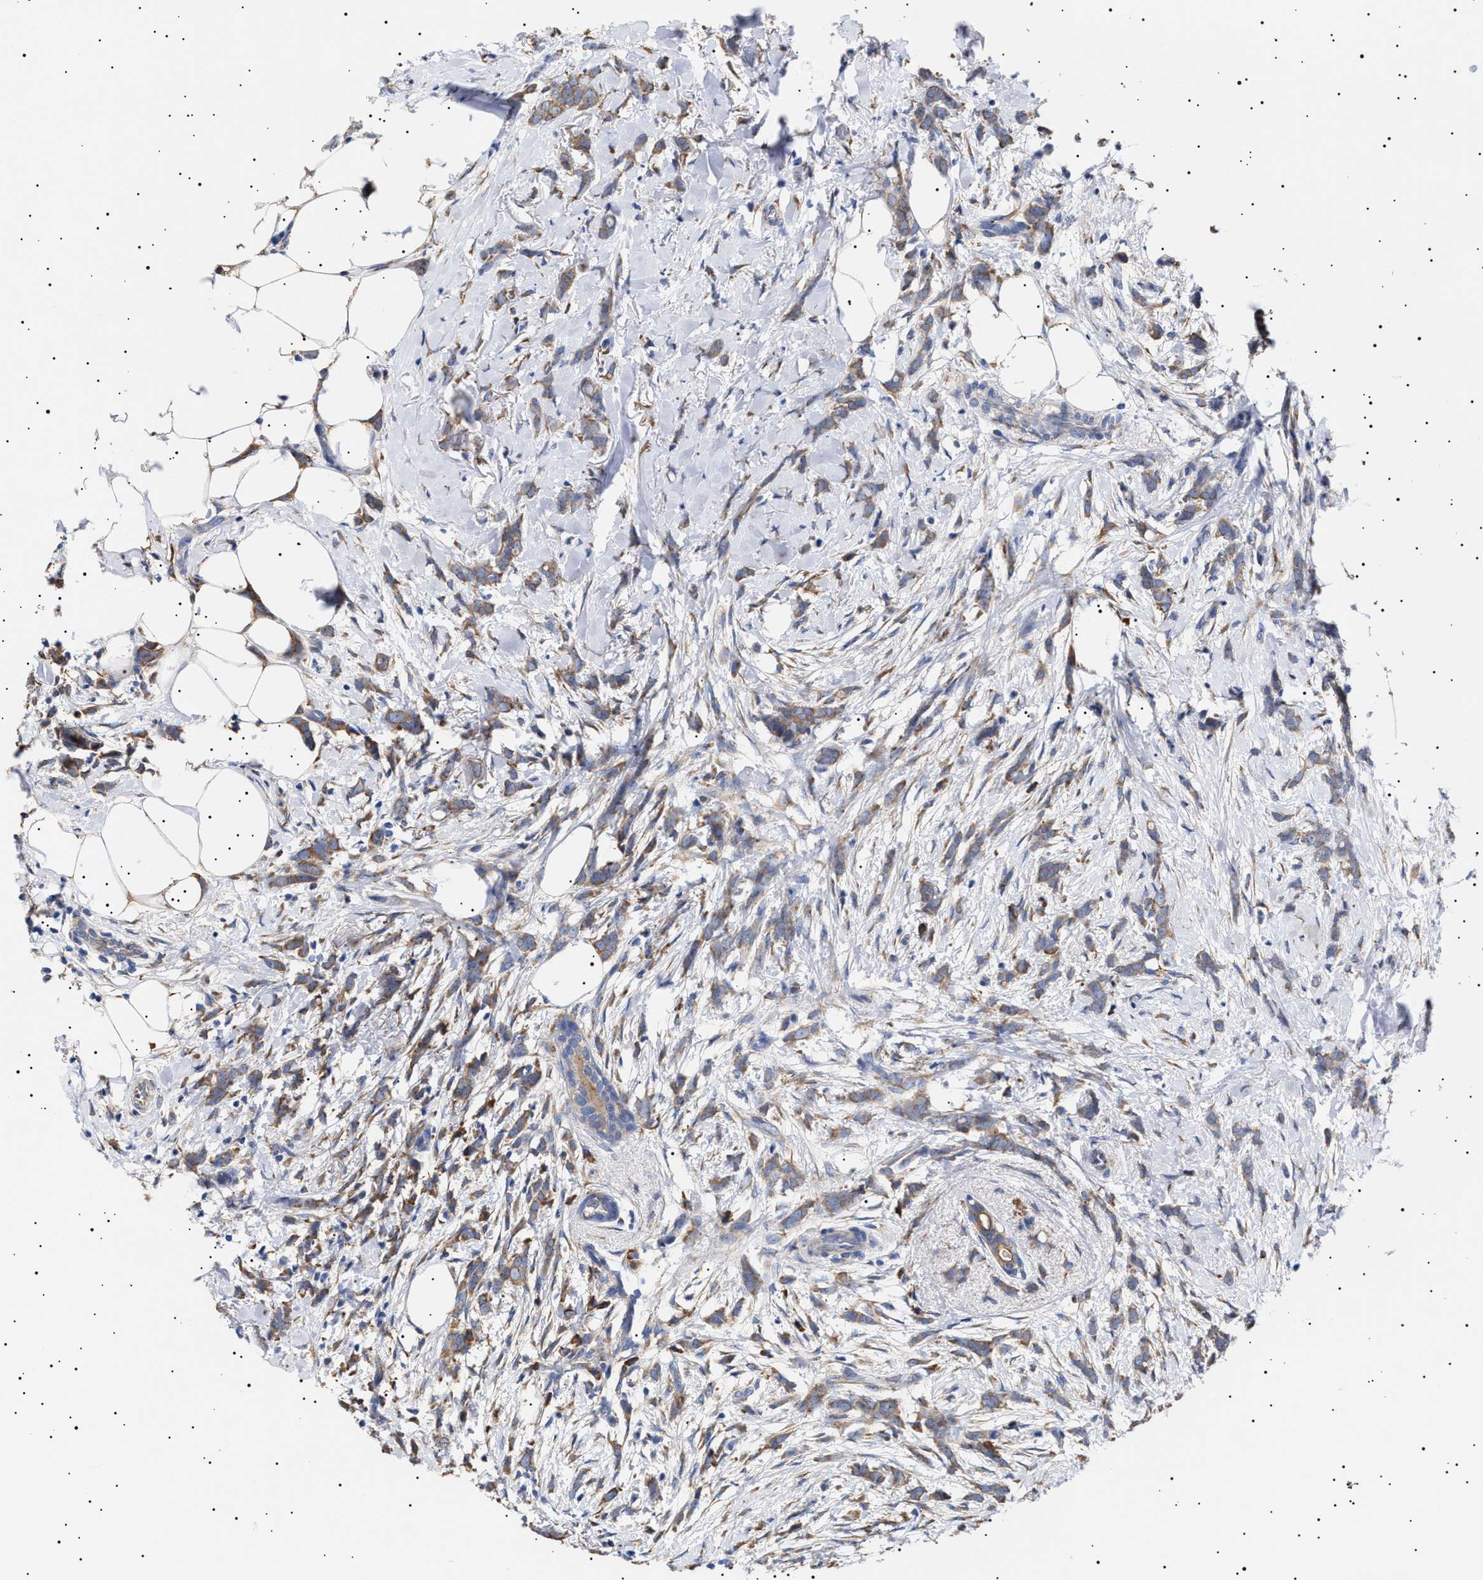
{"staining": {"intensity": "moderate", "quantity": ">75%", "location": "cytoplasmic/membranous"}, "tissue": "breast cancer", "cell_type": "Tumor cells", "image_type": "cancer", "snomed": [{"axis": "morphology", "description": "Lobular carcinoma, in situ"}, {"axis": "morphology", "description": "Lobular carcinoma"}, {"axis": "topography", "description": "Breast"}], "caption": "Immunohistochemistry staining of breast cancer (lobular carcinoma), which demonstrates medium levels of moderate cytoplasmic/membranous staining in approximately >75% of tumor cells indicating moderate cytoplasmic/membranous protein expression. The staining was performed using DAB (brown) for protein detection and nuclei were counterstained in hematoxylin (blue).", "gene": "ERCC6L2", "patient": {"sex": "female", "age": 41}}